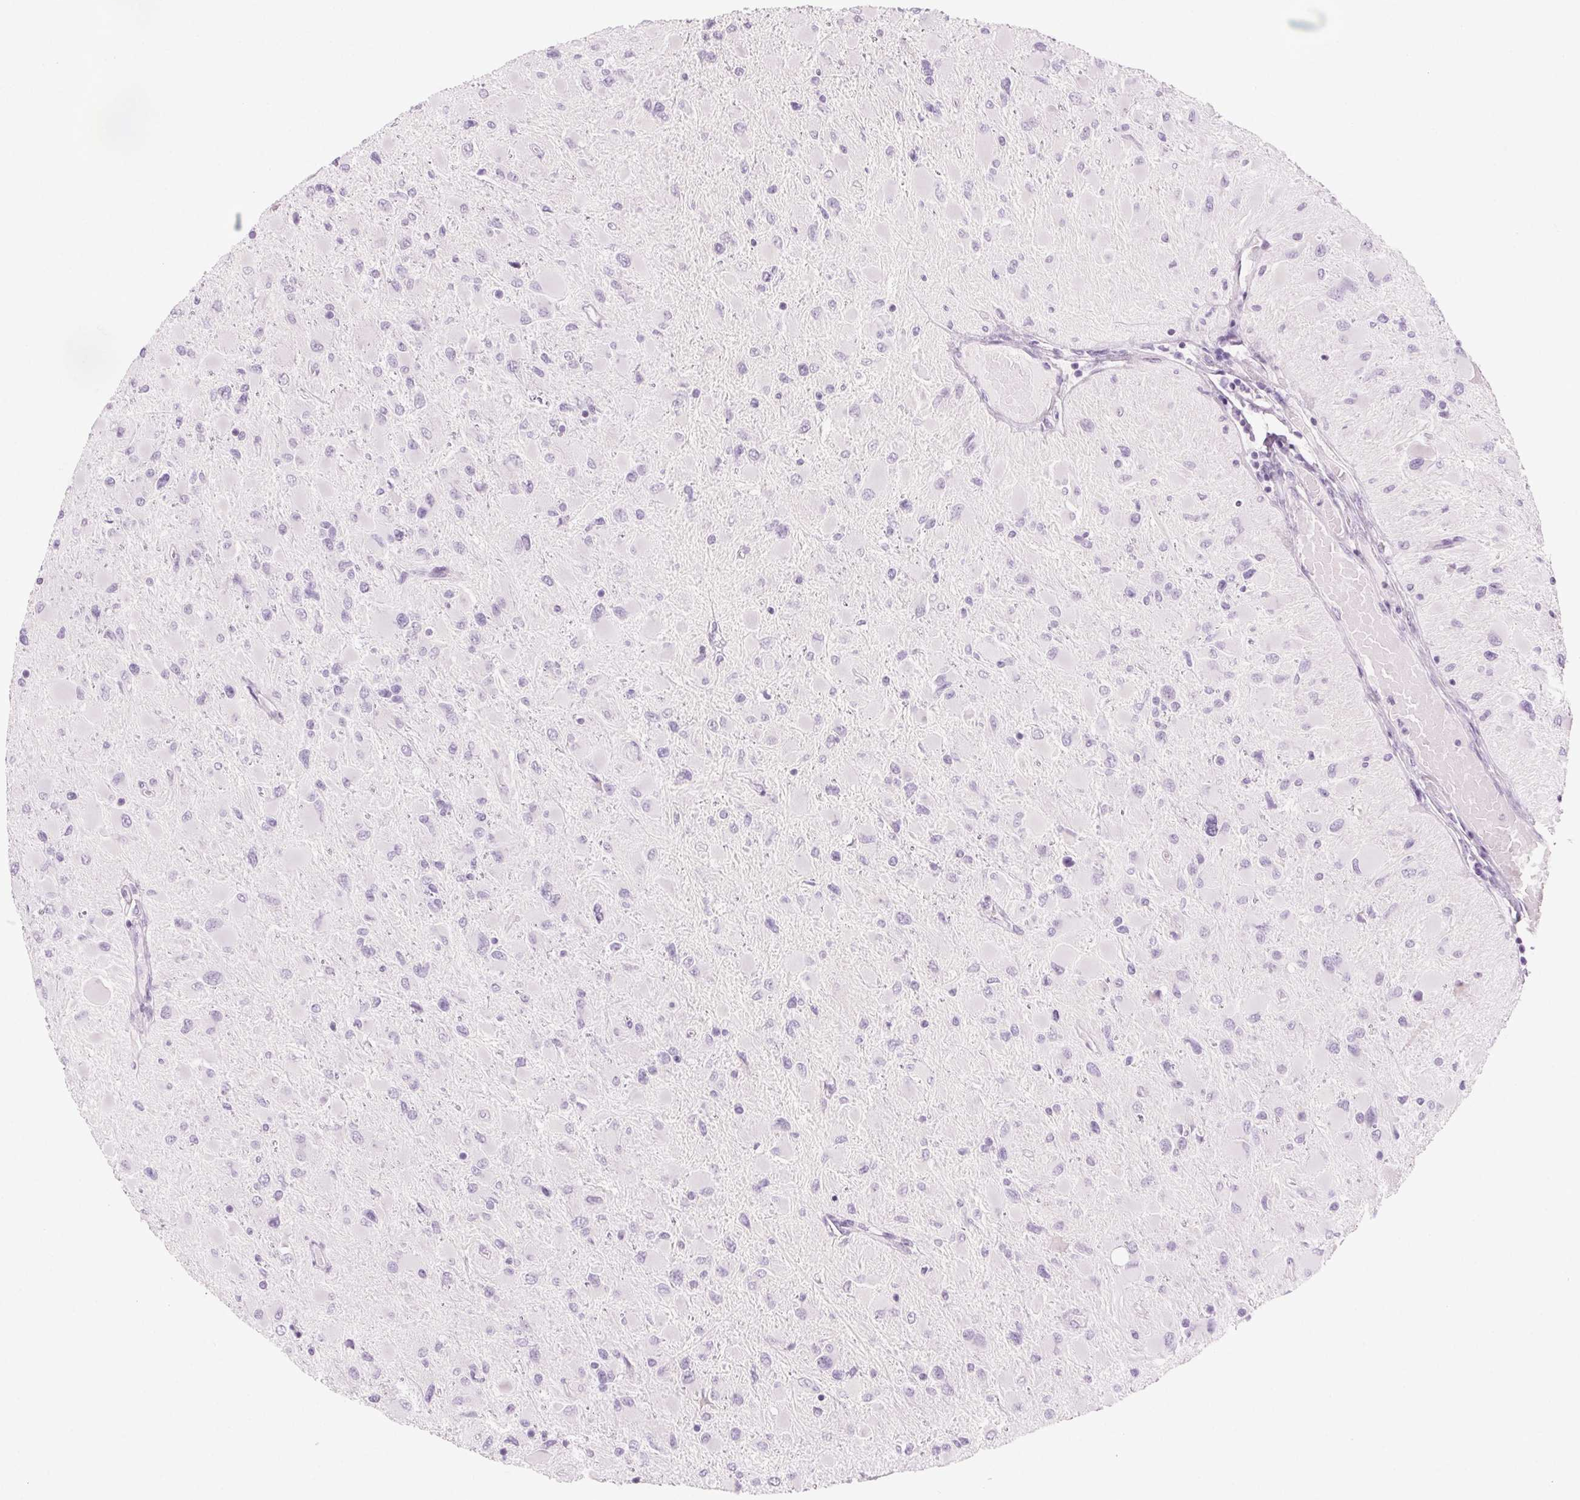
{"staining": {"intensity": "negative", "quantity": "none", "location": "none"}, "tissue": "glioma", "cell_type": "Tumor cells", "image_type": "cancer", "snomed": [{"axis": "morphology", "description": "Glioma, malignant, High grade"}, {"axis": "topography", "description": "Cerebral cortex"}], "caption": "Immunohistochemistry (IHC) micrograph of malignant glioma (high-grade) stained for a protein (brown), which reveals no staining in tumor cells.", "gene": "LRP2", "patient": {"sex": "female", "age": 36}}